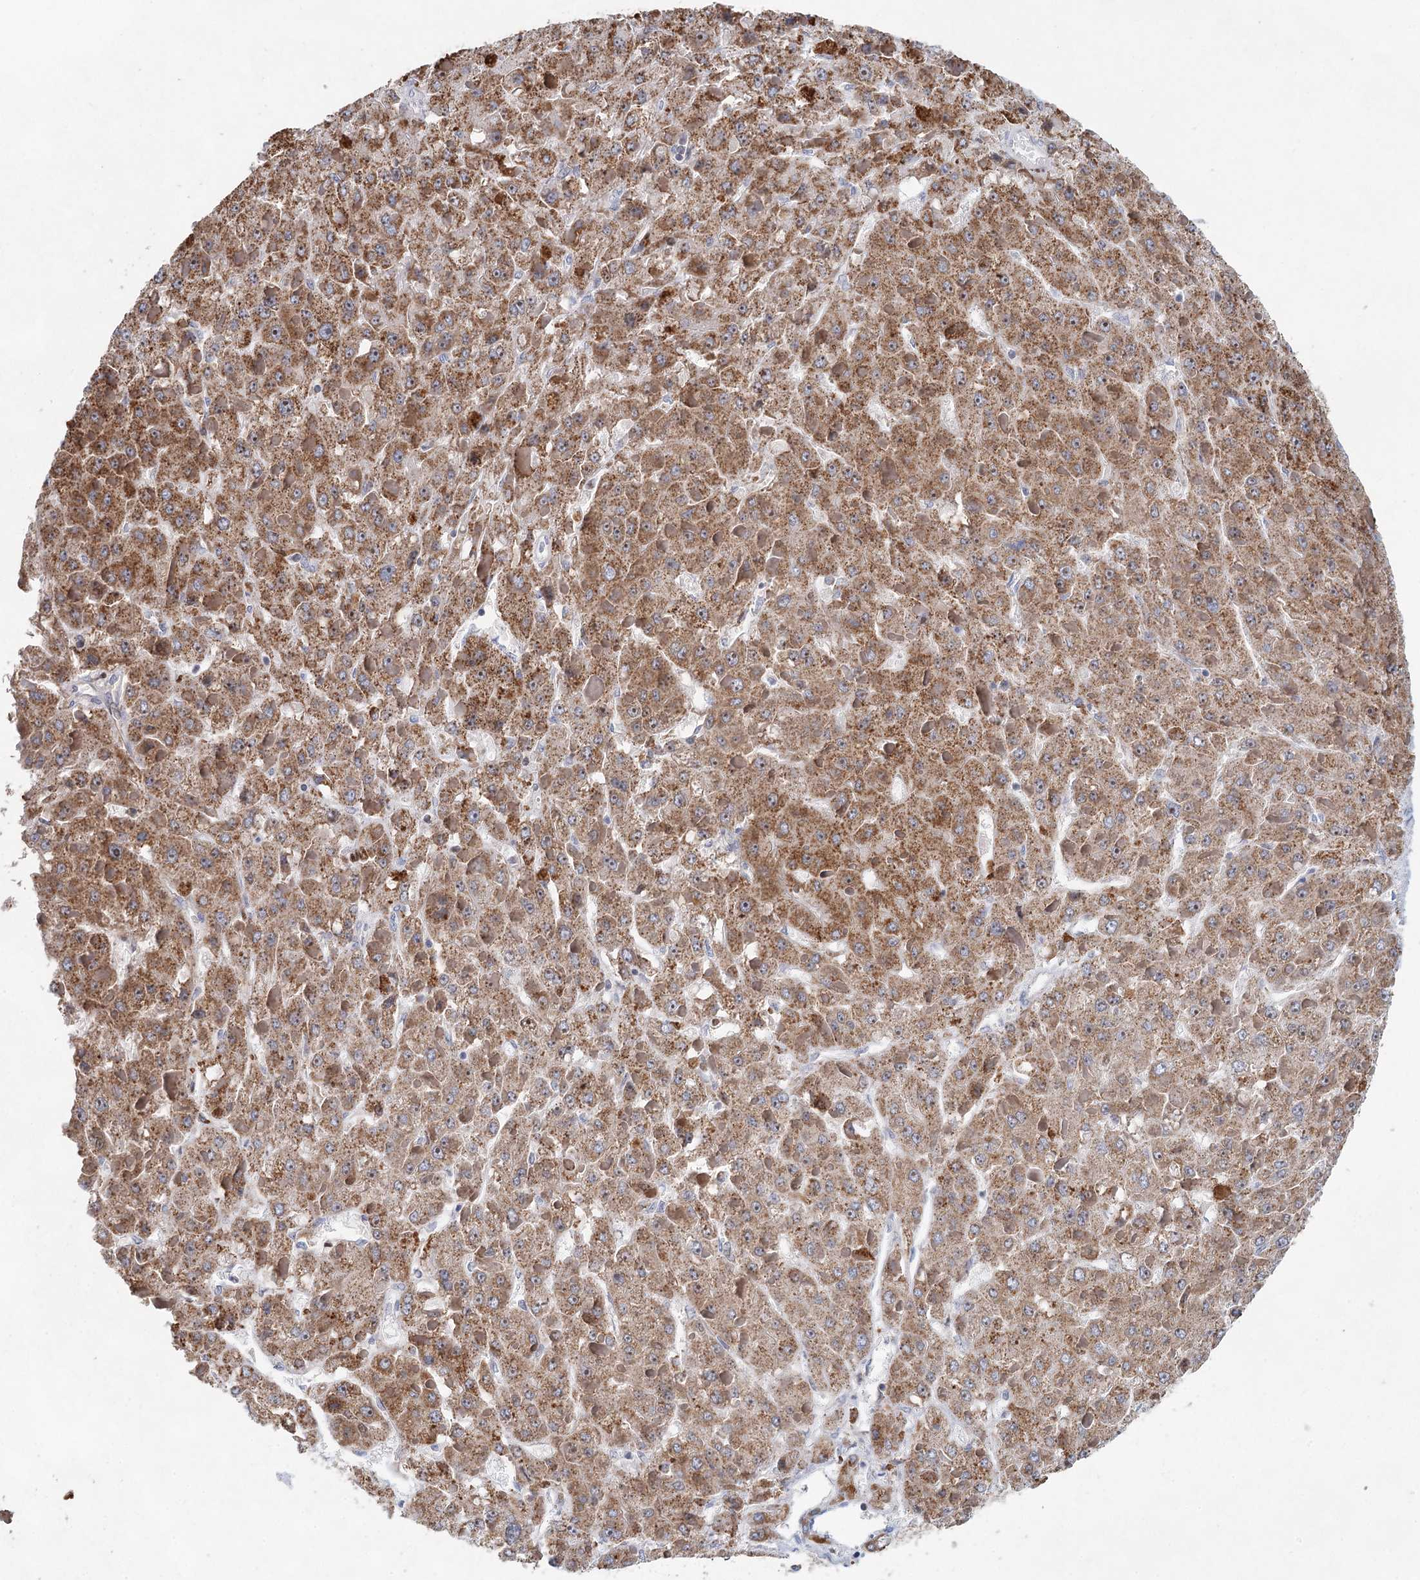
{"staining": {"intensity": "moderate", "quantity": ">75%", "location": "cytoplasmic/membranous"}, "tissue": "liver cancer", "cell_type": "Tumor cells", "image_type": "cancer", "snomed": [{"axis": "morphology", "description": "Carcinoma, Hepatocellular, NOS"}, {"axis": "topography", "description": "Liver"}], "caption": "Immunohistochemistry photomicrograph of neoplastic tissue: hepatocellular carcinoma (liver) stained using IHC exhibits medium levels of moderate protein expression localized specifically in the cytoplasmic/membranous of tumor cells, appearing as a cytoplasmic/membranous brown color.", "gene": "XPO6", "patient": {"sex": "female", "age": 73}}